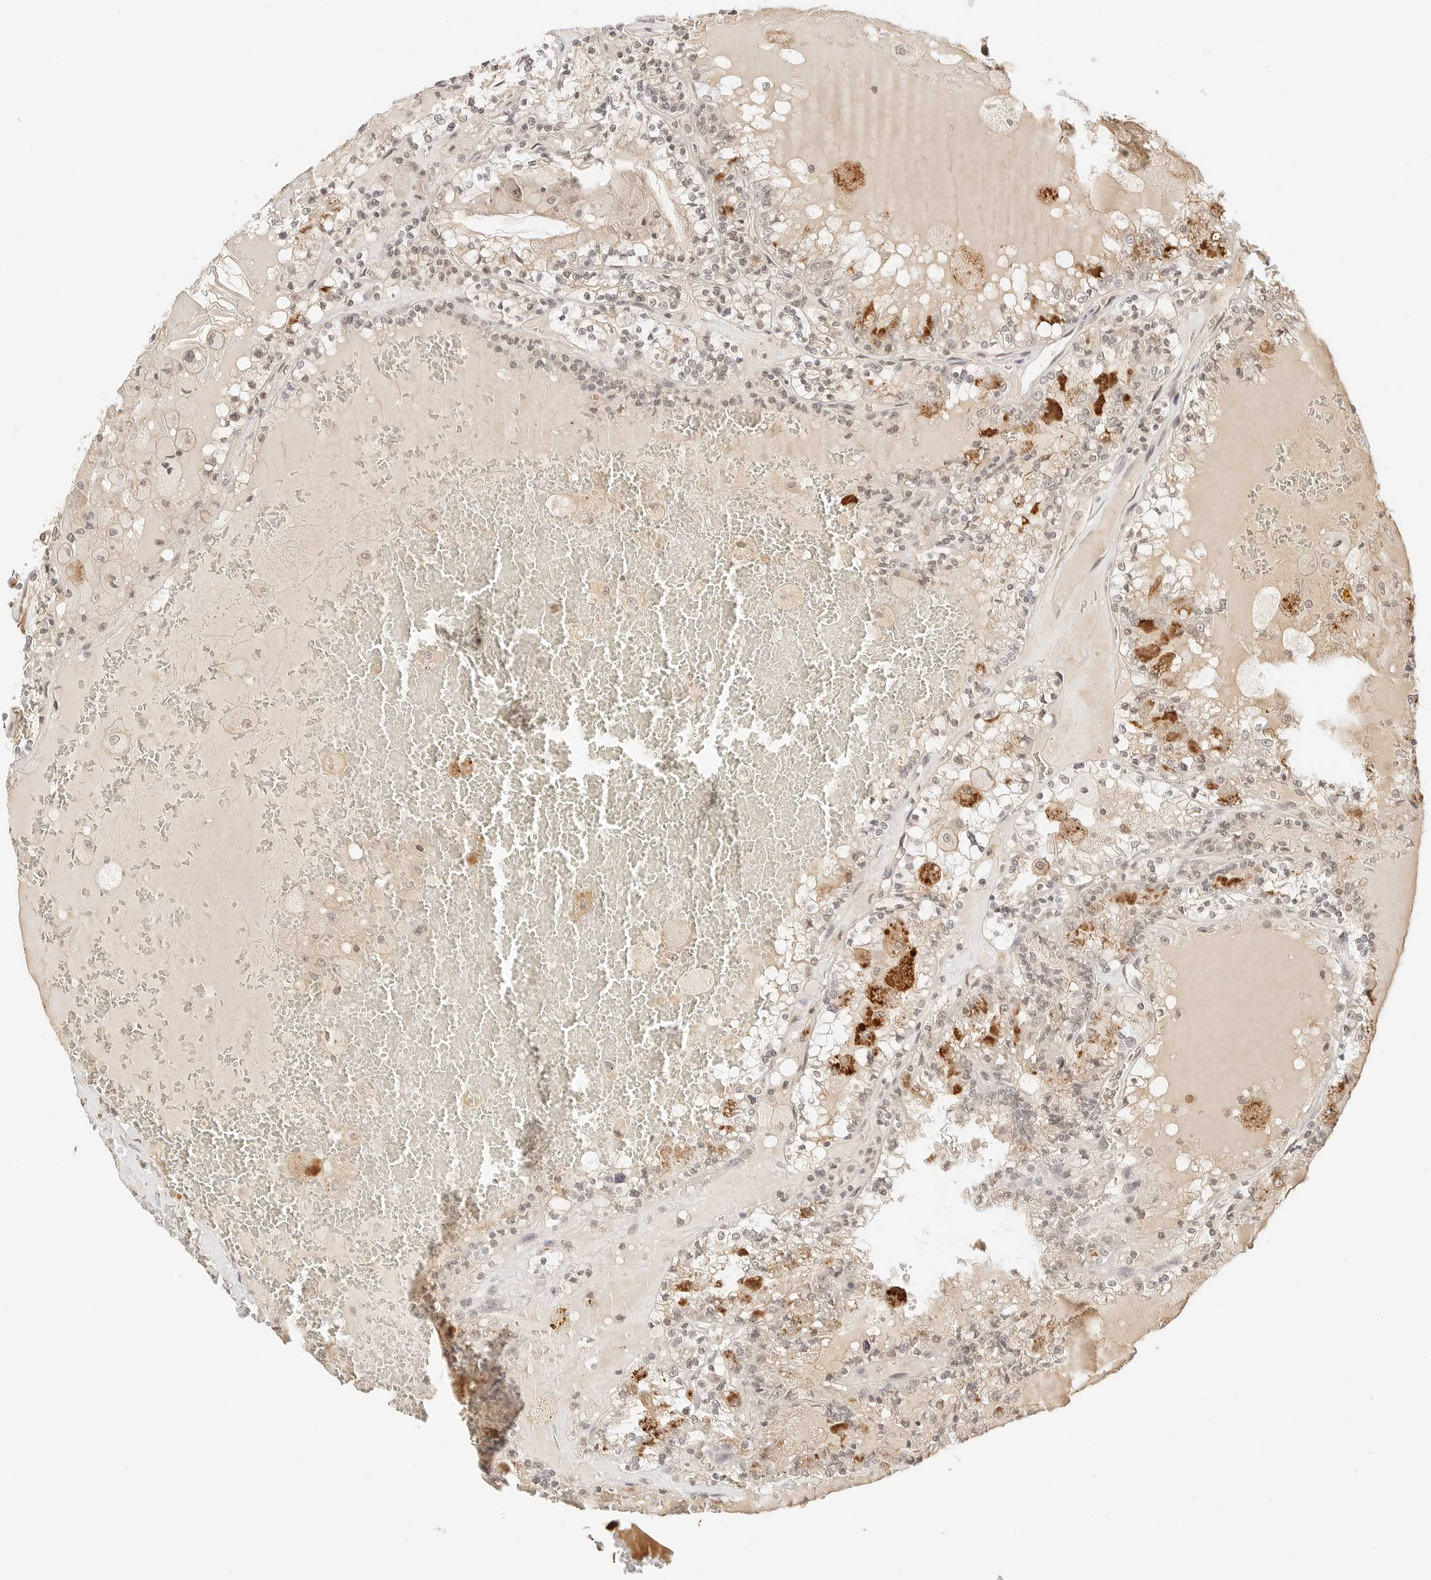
{"staining": {"intensity": "moderate", "quantity": "<25%", "location": "cytoplasmic/membranous,nuclear"}, "tissue": "renal cancer", "cell_type": "Tumor cells", "image_type": "cancer", "snomed": [{"axis": "morphology", "description": "Adenocarcinoma, NOS"}, {"axis": "topography", "description": "Kidney"}], "caption": "High-magnification brightfield microscopy of renal cancer stained with DAB (3,3'-diaminobenzidine) (brown) and counterstained with hematoxylin (blue). tumor cells exhibit moderate cytoplasmic/membranous and nuclear positivity is seen in approximately<25% of cells.", "gene": "SEPTIN4", "patient": {"sex": "female", "age": 56}}